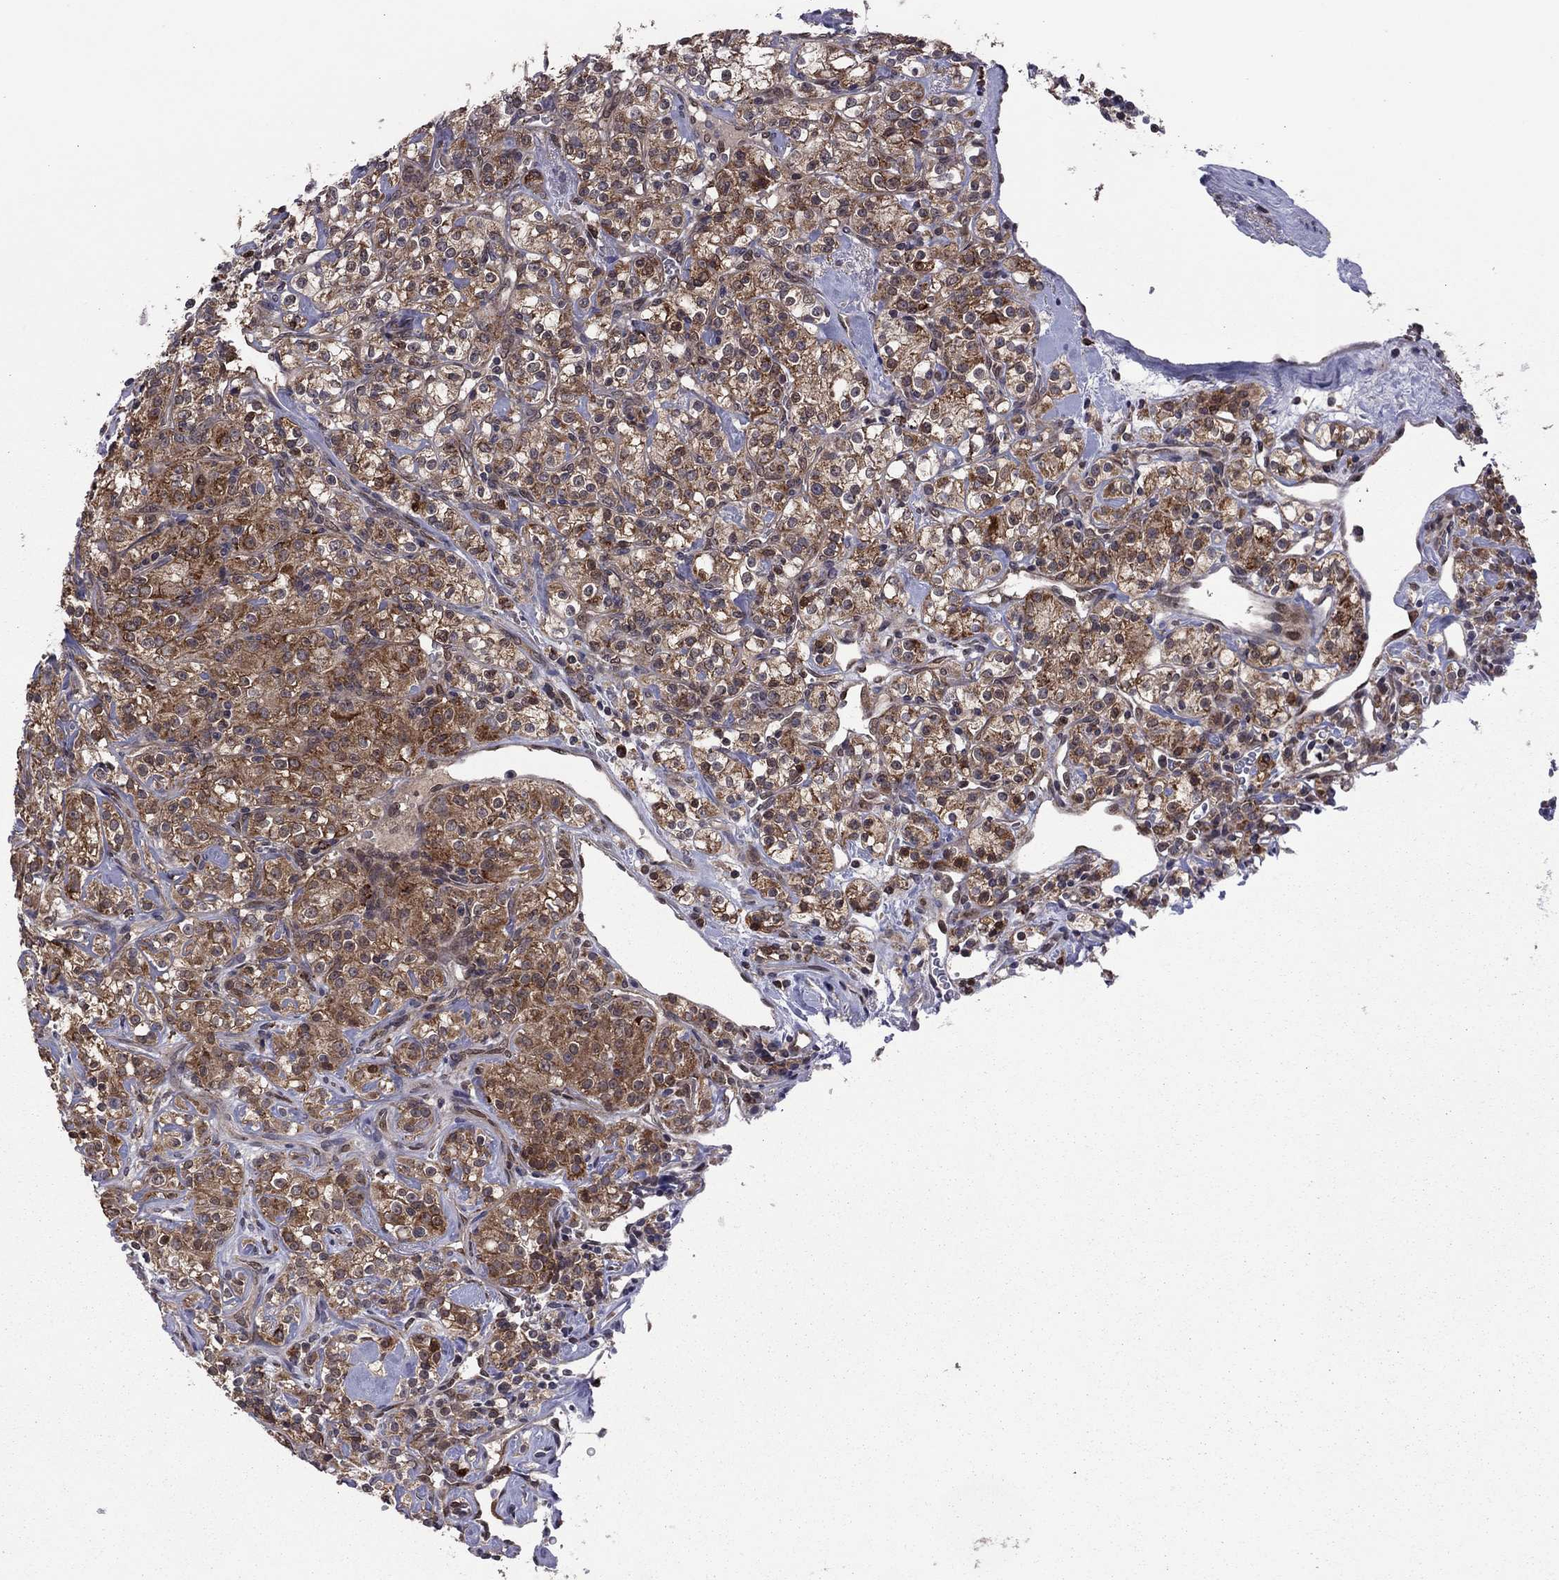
{"staining": {"intensity": "strong", "quantity": "25%-75%", "location": "cytoplasmic/membranous"}, "tissue": "renal cancer", "cell_type": "Tumor cells", "image_type": "cancer", "snomed": [{"axis": "morphology", "description": "Adenocarcinoma, NOS"}, {"axis": "topography", "description": "Kidney"}], "caption": "This image reveals immunohistochemistry (IHC) staining of adenocarcinoma (renal), with high strong cytoplasmic/membranous staining in approximately 25%-75% of tumor cells.", "gene": "GPAA1", "patient": {"sex": "male", "age": 77}}